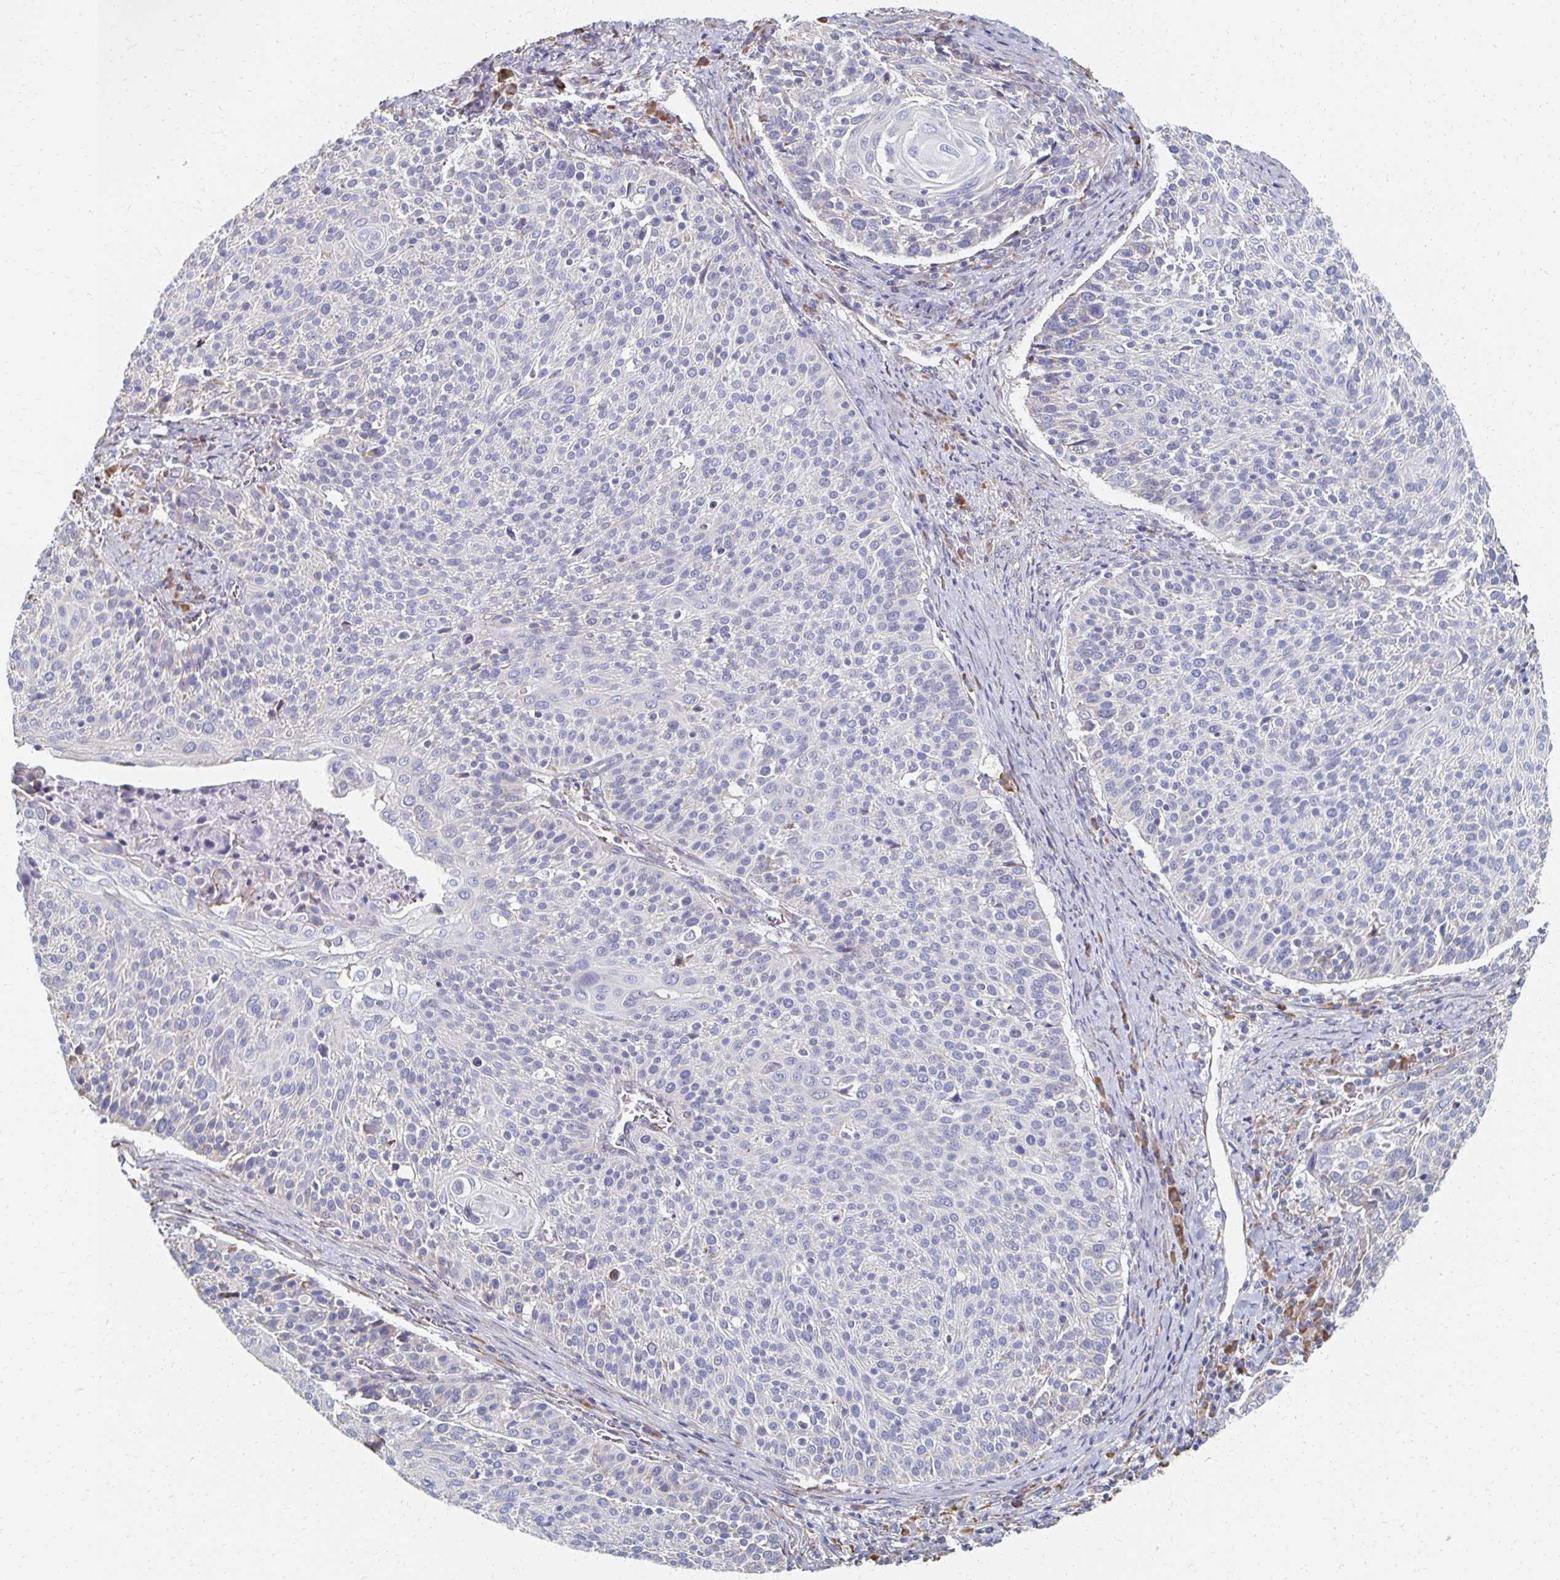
{"staining": {"intensity": "negative", "quantity": "none", "location": "none"}, "tissue": "cervical cancer", "cell_type": "Tumor cells", "image_type": "cancer", "snomed": [{"axis": "morphology", "description": "Squamous cell carcinoma, NOS"}, {"axis": "topography", "description": "Cervix"}], "caption": "The photomicrograph displays no staining of tumor cells in cervical cancer. Nuclei are stained in blue.", "gene": "ATP1A3", "patient": {"sex": "female", "age": 31}}